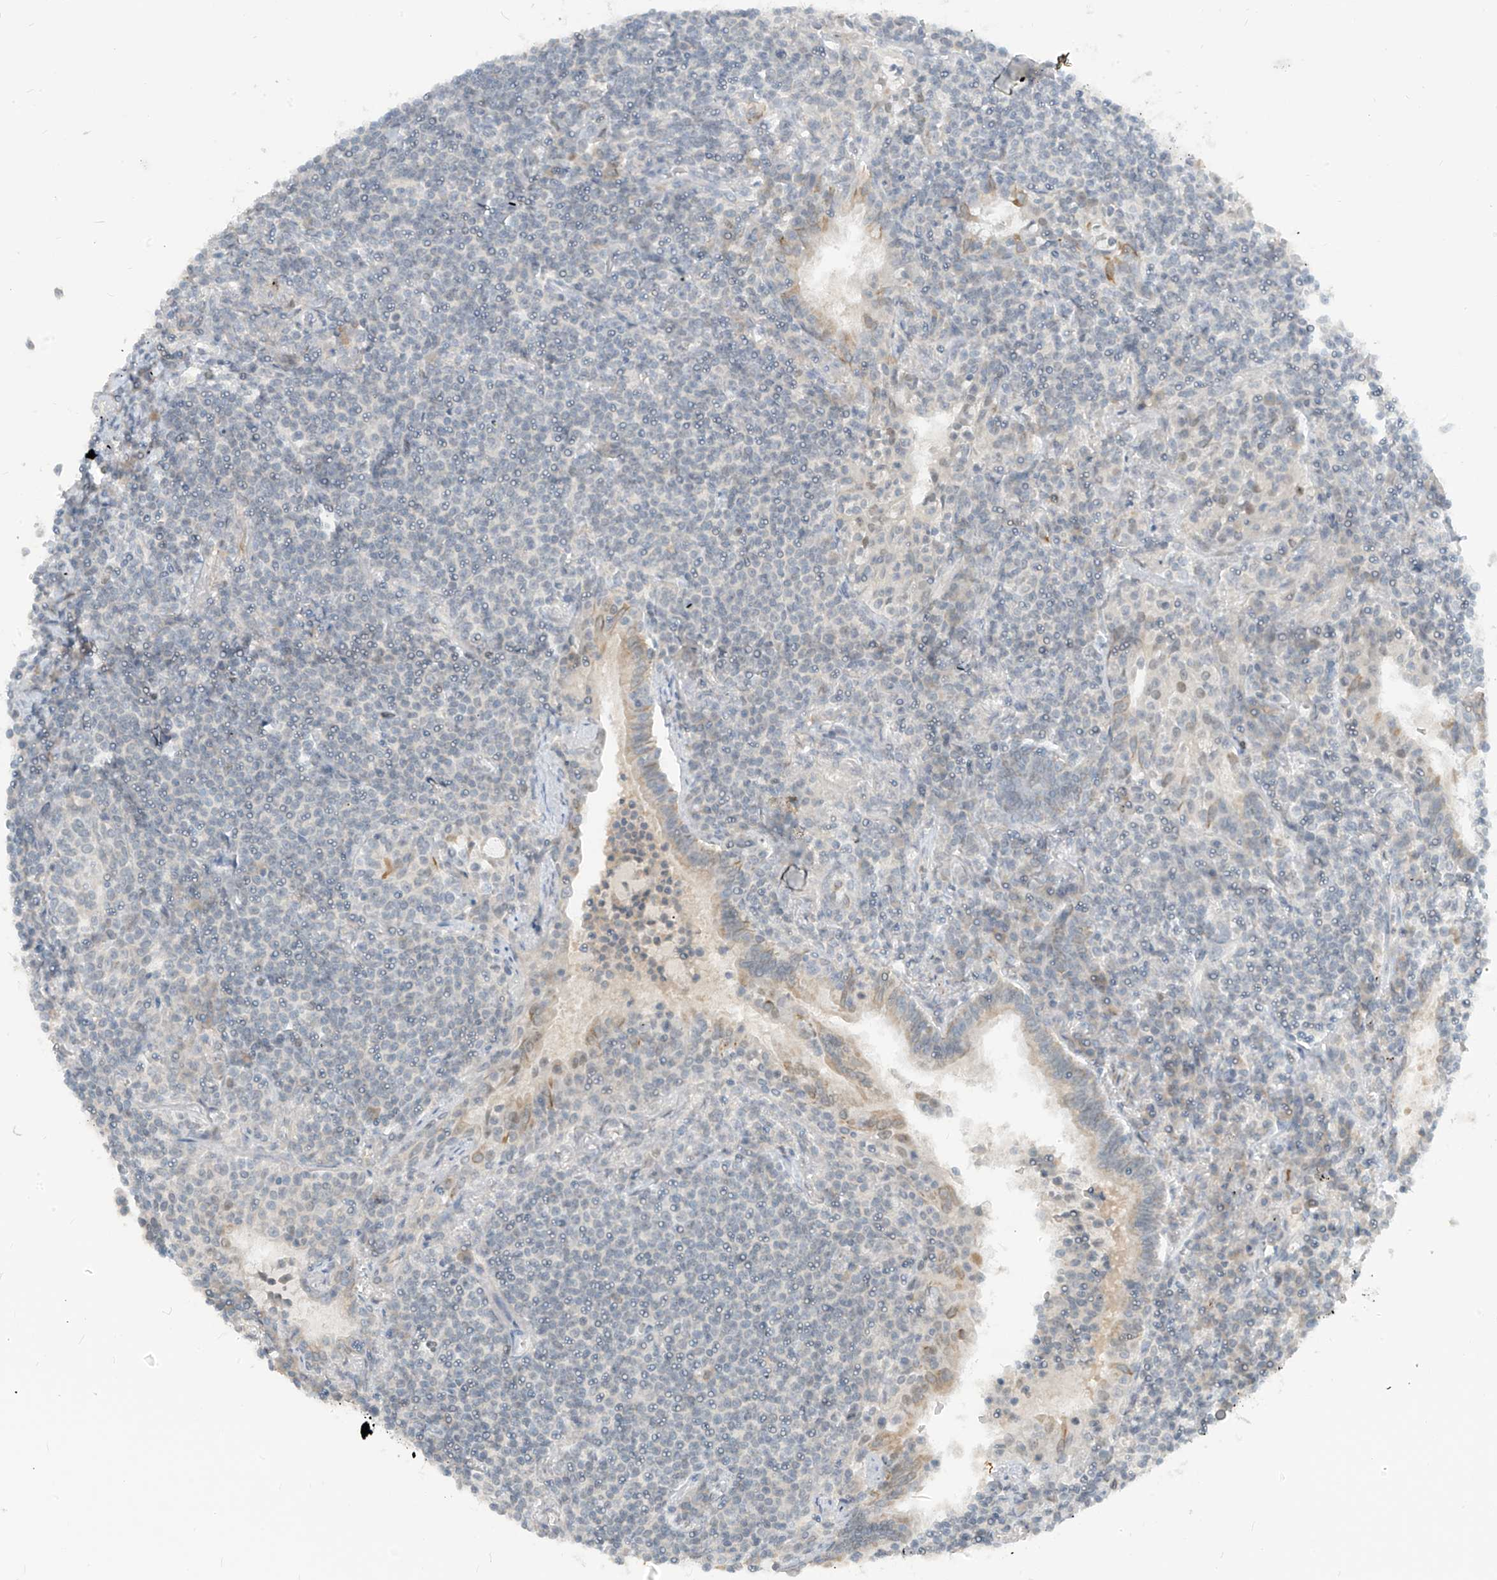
{"staining": {"intensity": "negative", "quantity": "none", "location": "none"}, "tissue": "lymphoma", "cell_type": "Tumor cells", "image_type": "cancer", "snomed": [{"axis": "morphology", "description": "Malignant lymphoma, non-Hodgkin's type, Low grade"}, {"axis": "topography", "description": "Lung"}], "caption": "IHC photomicrograph of malignant lymphoma, non-Hodgkin's type (low-grade) stained for a protein (brown), which displays no expression in tumor cells.", "gene": "METAP1D", "patient": {"sex": "female", "age": 71}}